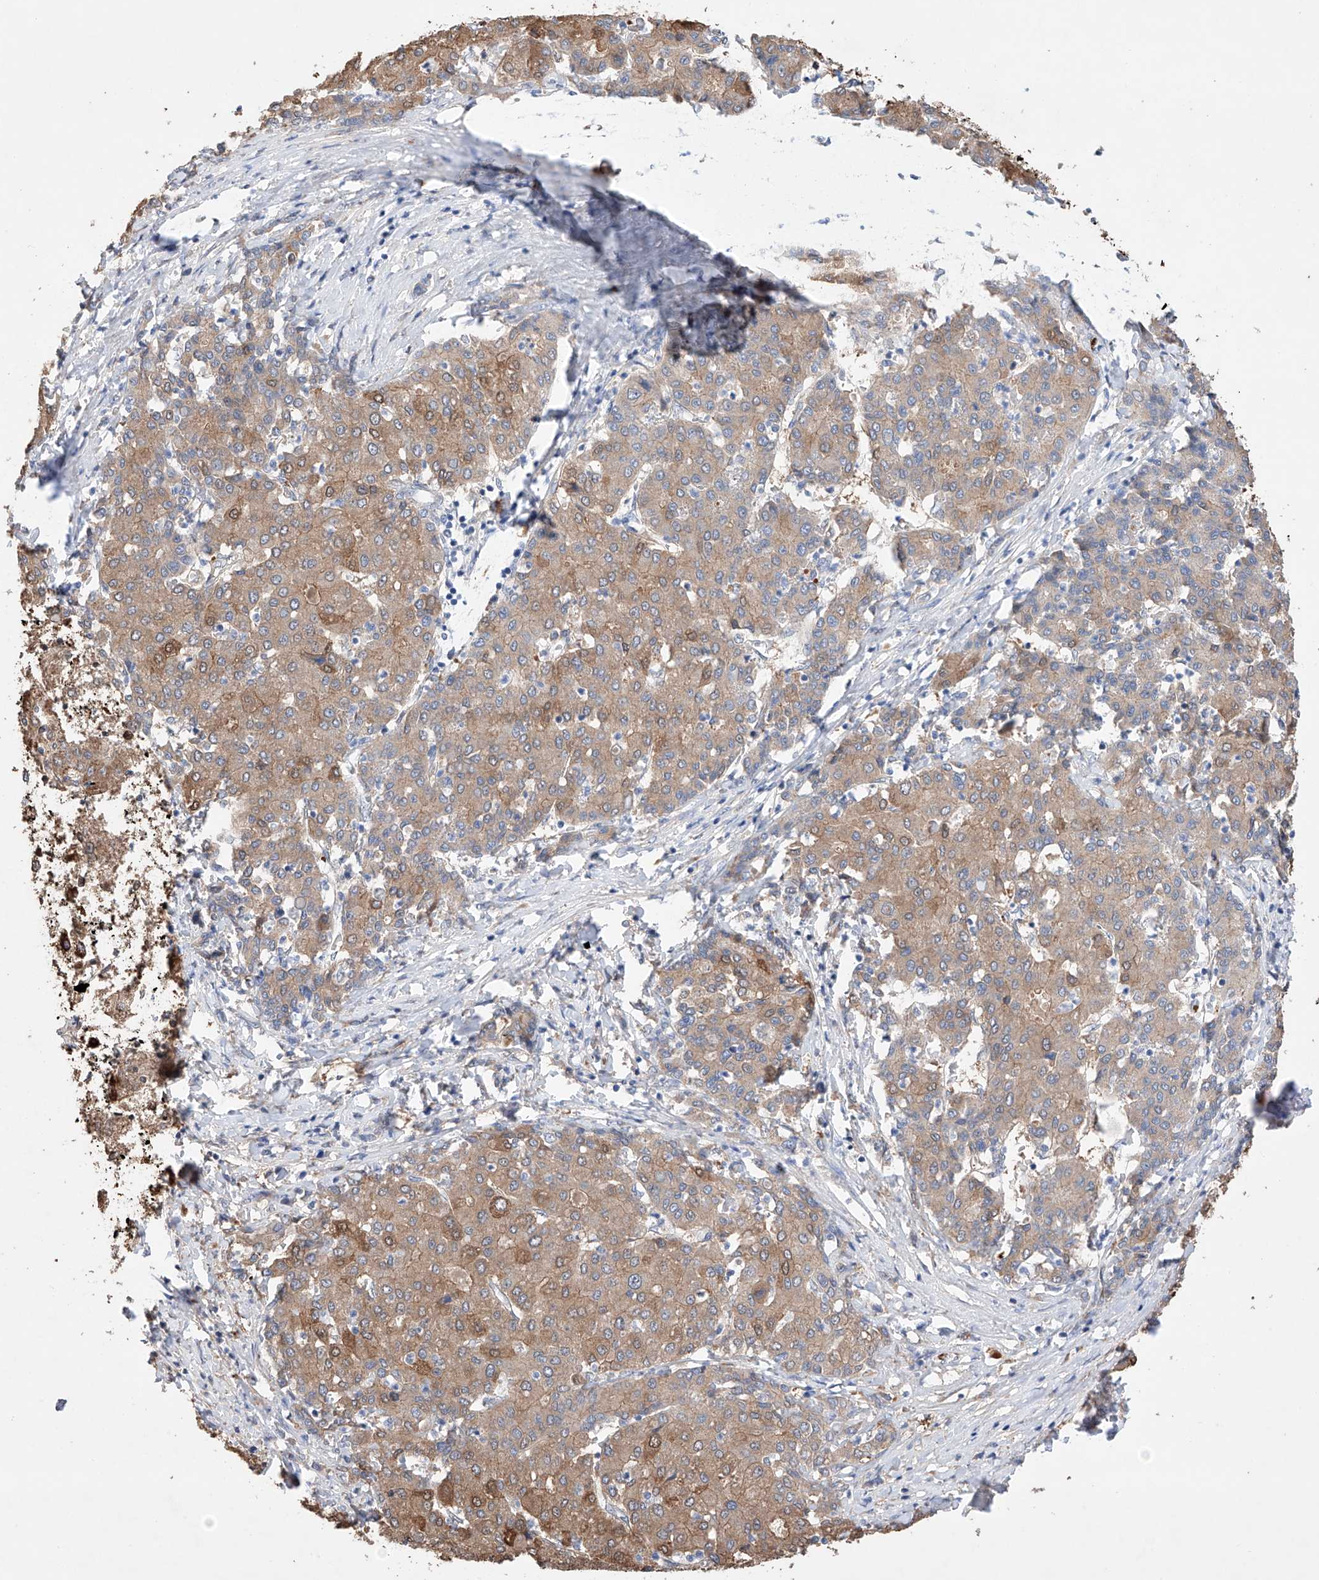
{"staining": {"intensity": "moderate", "quantity": "25%-75%", "location": "cytoplasmic/membranous"}, "tissue": "liver cancer", "cell_type": "Tumor cells", "image_type": "cancer", "snomed": [{"axis": "morphology", "description": "Carcinoma, Hepatocellular, NOS"}, {"axis": "topography", "description": "Liver"}], "caption": "Hepatocellular carcinoma (liver) stained with a brown dye displays moderate cytoplasmic/membranous positive staining in approximately 25%-75% of tumor cells.", "gene": "AFG1L", "patient": {"sex": "male", "age": 65}}